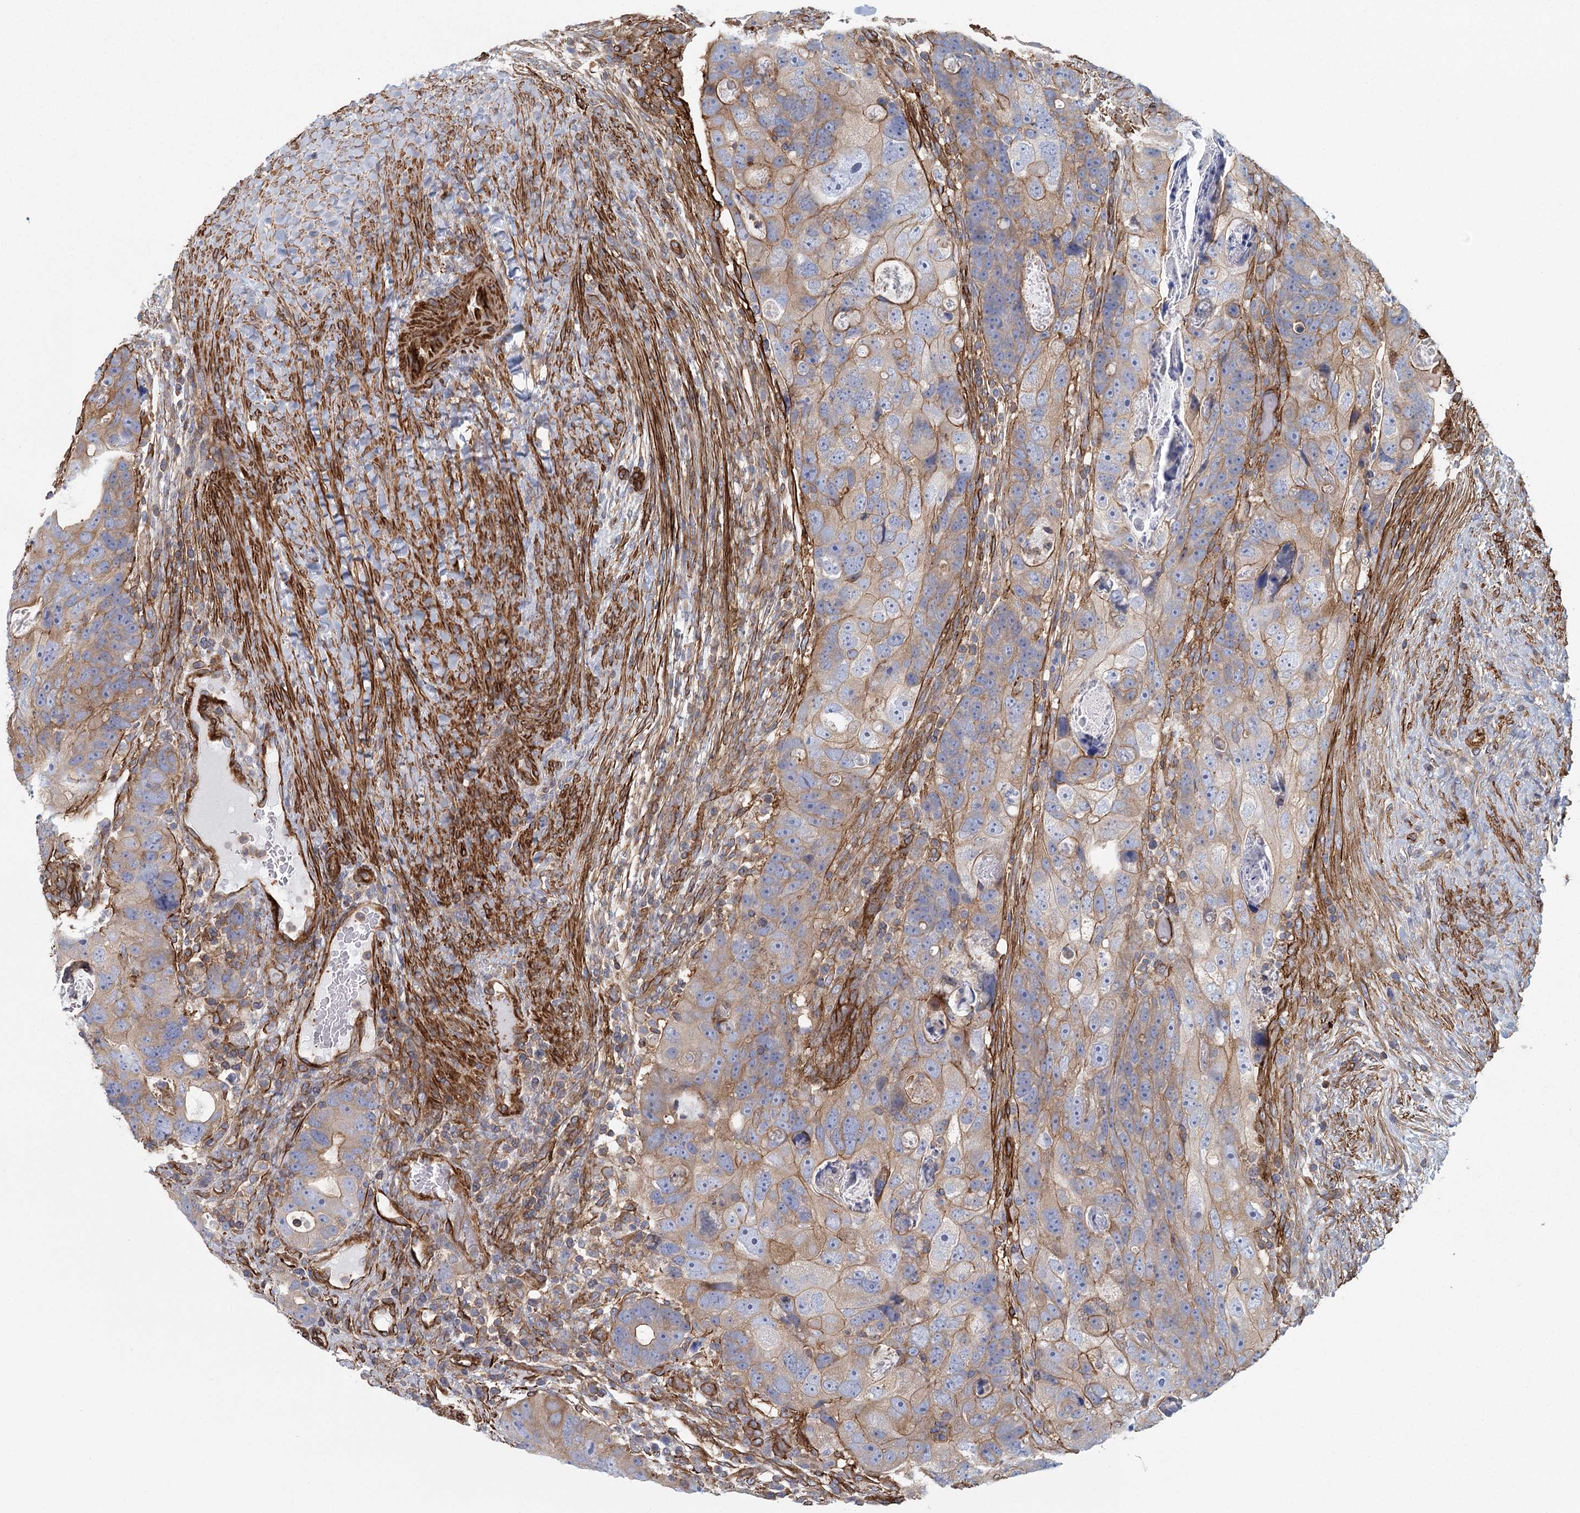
{"staining": {"intensity": "moderate", "quantity": ">75%", "location": "cytoplasmic/membranous"}, "tissue": "colorectal cancer", "cell_type": "Tumor cells", "image_type": "cancer", "snomed": [{"axis": "morphology", "description": "Adenocarcinoma, NOS"}, {"axis": "topography", "description": "Rectum"}], "caption": "Human adenocarcinoma (colorectal) stained with a protein marker reveals moderate staining in tumor cells.", "gene": "IFT46", "patient": {"sex": "male", "age": 59}}